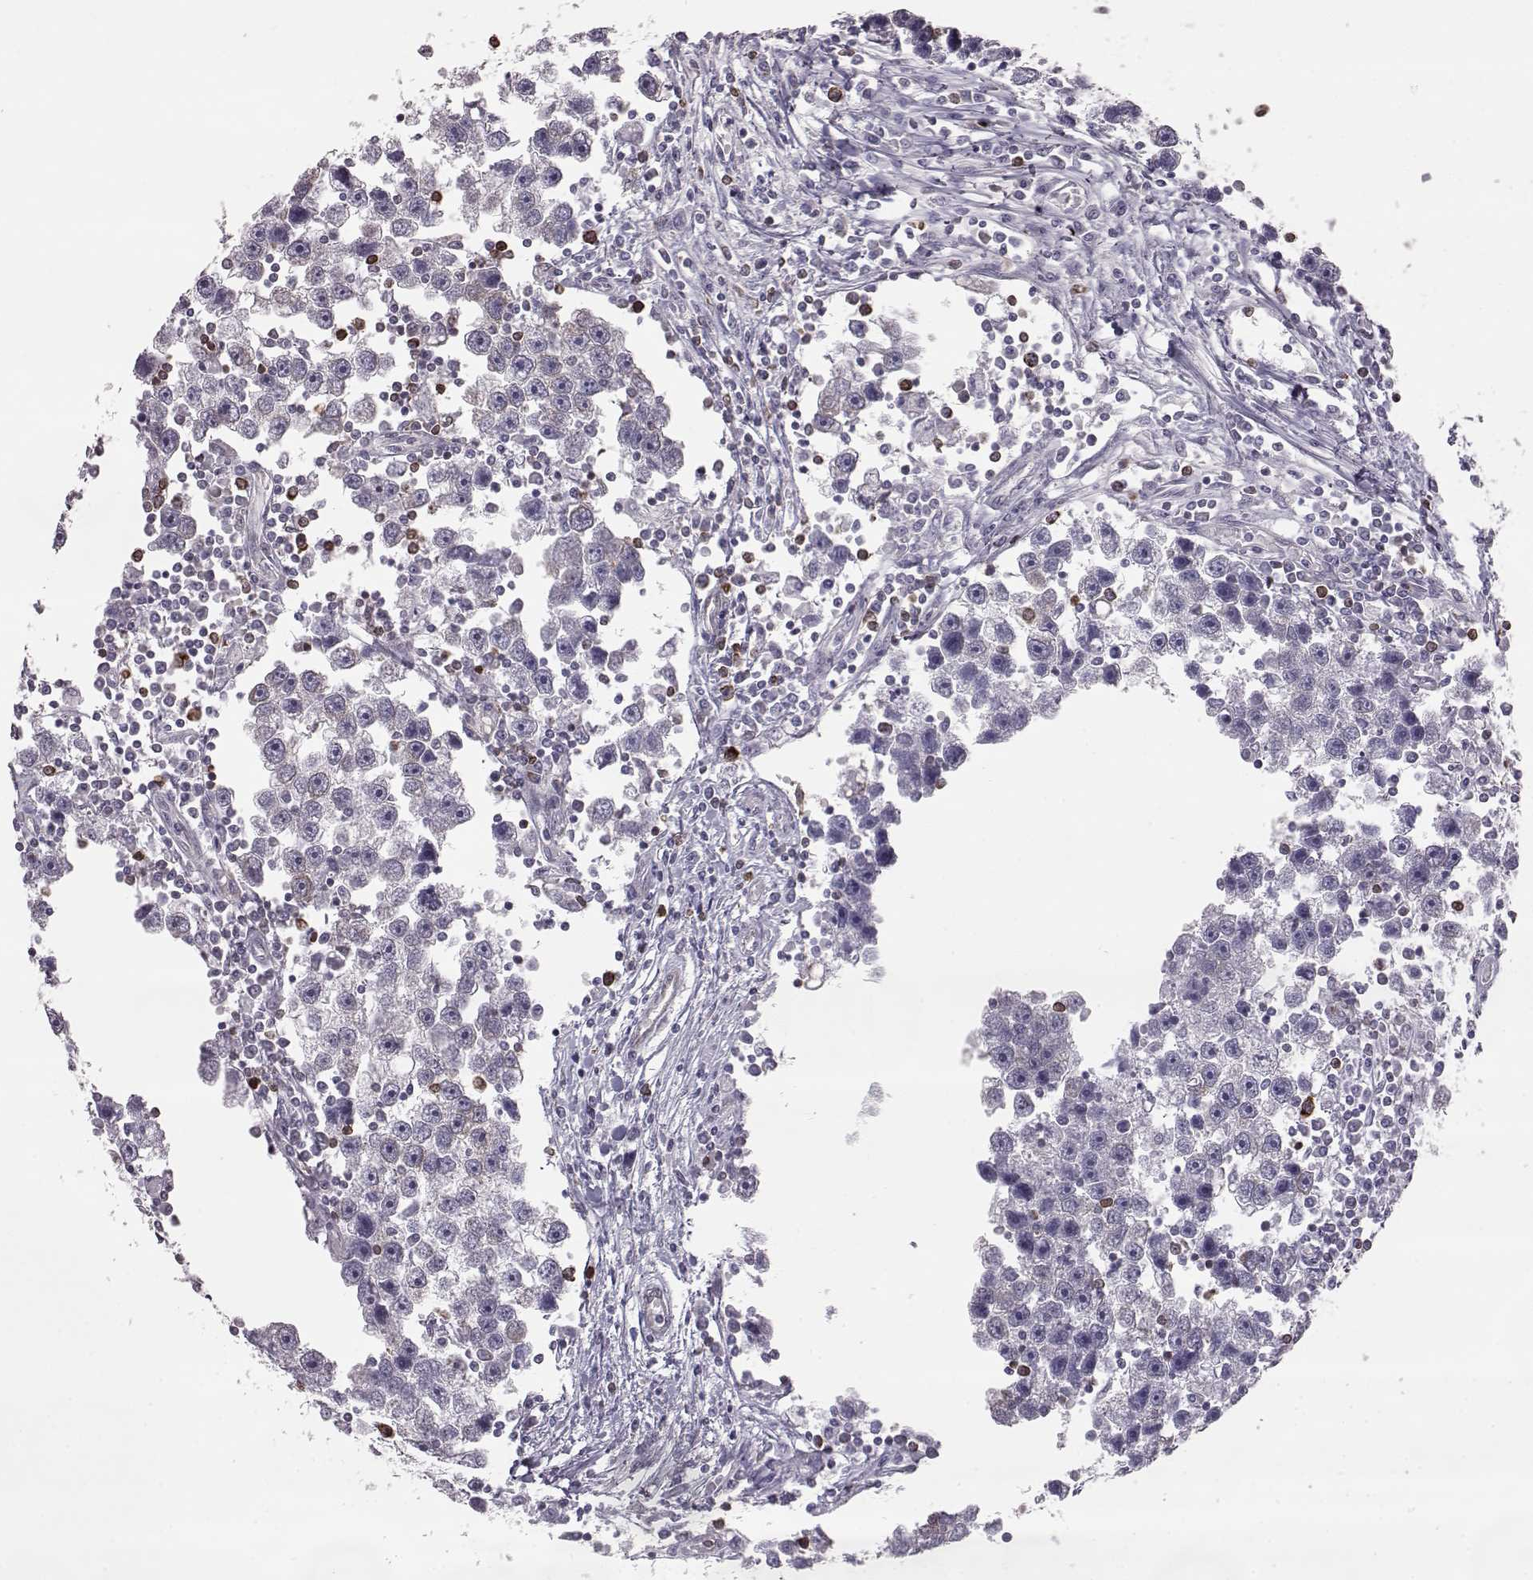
{"staining": {"intensity": "negative", "quantity": "none", "location": "none"}, "tissue": "testis cancer", "cell_type": "Tumor cells", "image_type": "cancer", "snomed": [{"axis": "morphology", "description": "Seminoma, NOS"}, {"axis": "topography", "description": "Testis"}], "caption": "Immunohistochemistry of testis seminoma displays no positivity in tumor cells. (DAB (3,3'-diaminobenzidine) immunohistochemistry with hematoxylin counter stain).", "gene": "ELOVL5", "patient": {"sex": "male", "age": 30}}